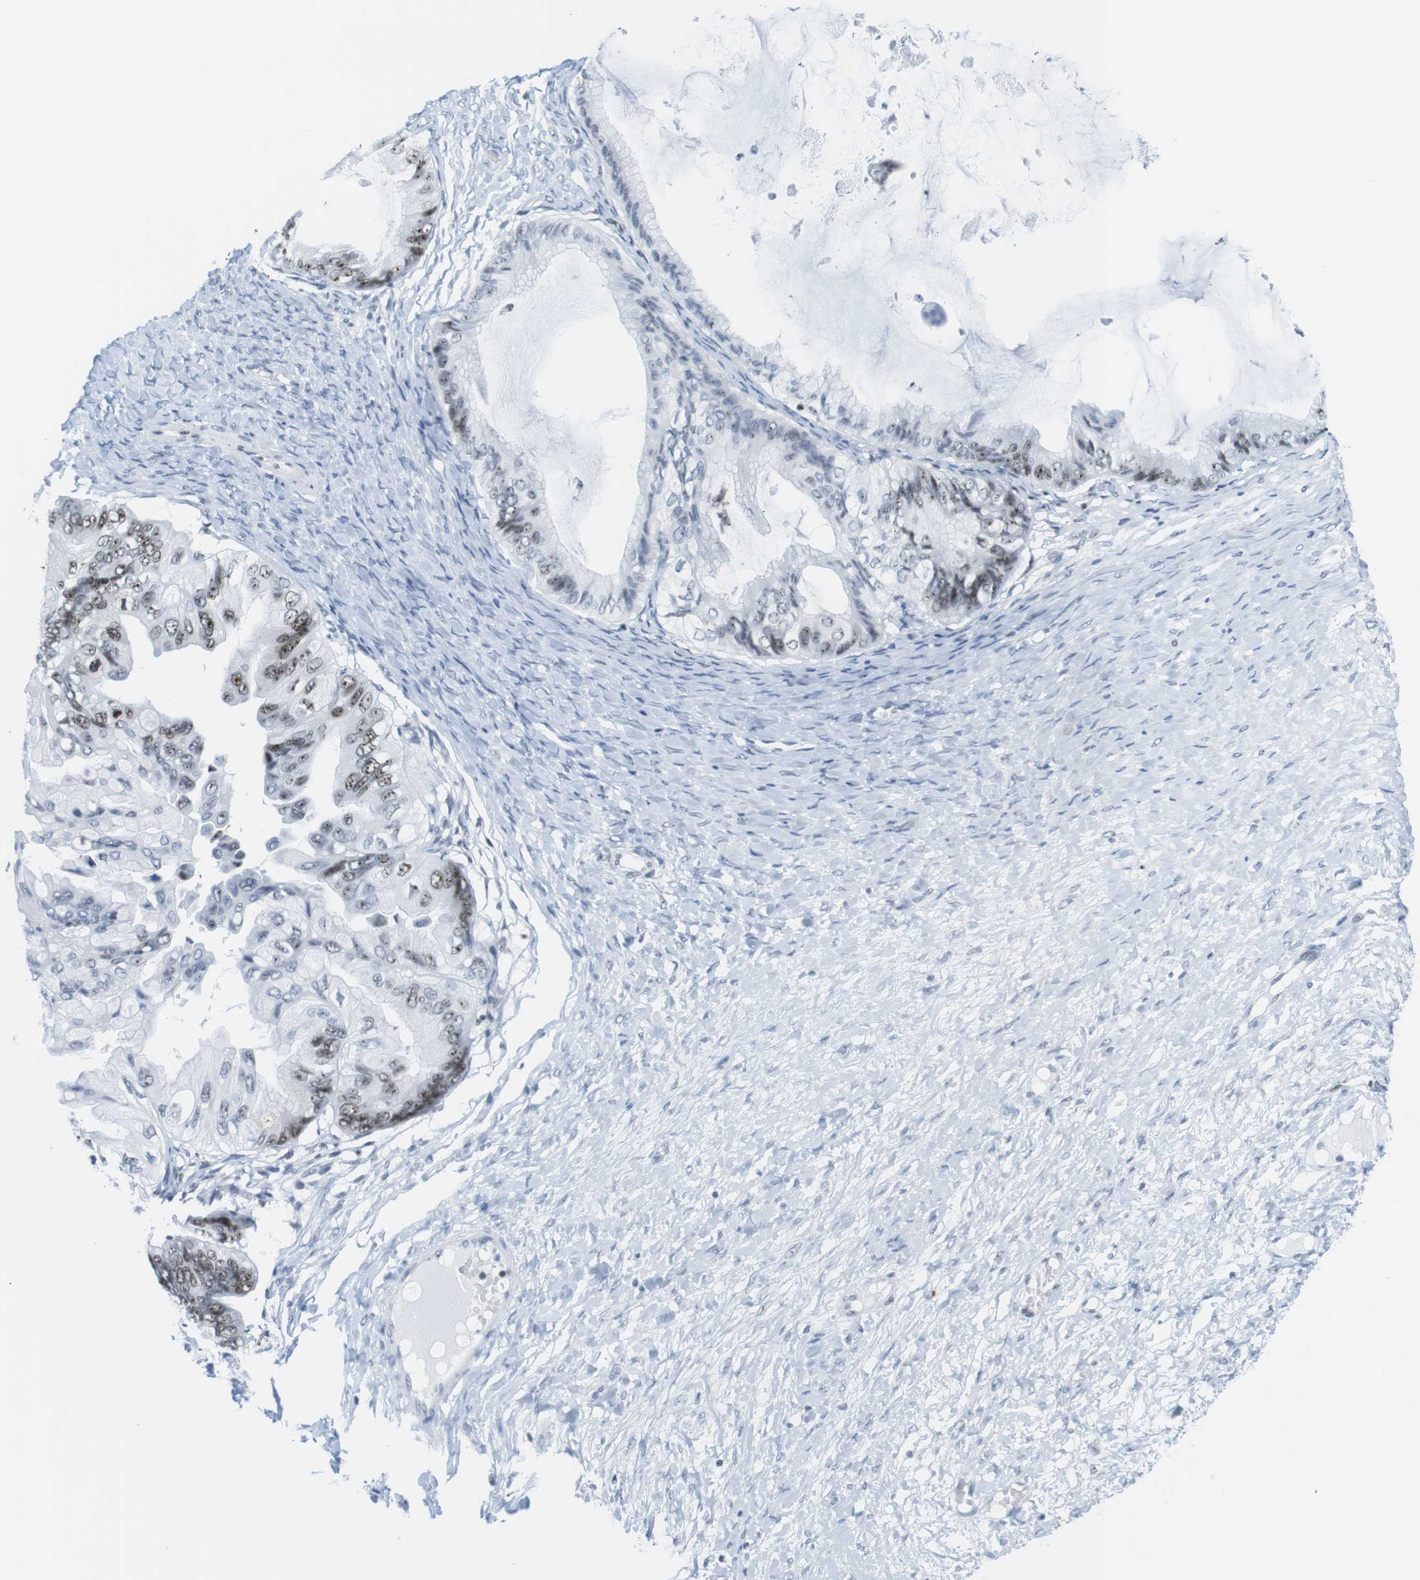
{"staining": {"intensity": "moderate", "quantity": "25%-75%", "location": "nuclear"}, "tissue": "ovarian cancer", "cell_type": "Tumor cells", "image_type": "cancer", "snomed": [{"axis": "morphology", "description": "Cystadenocarcinoma, mucinous, NOS"}, {"axis": "topography", "description": "Ovary"}], "caption": "Immunohistochemistry (DAB (3,3'-diaminobenzidine)) staining of ovarian mucinous cystadenocarcinoma exhibits moderate nuclear protein staining in about 25%-75% of tumor cells.", "gene": "NIFK", "patient": {"sex": "female", "age": 61}}